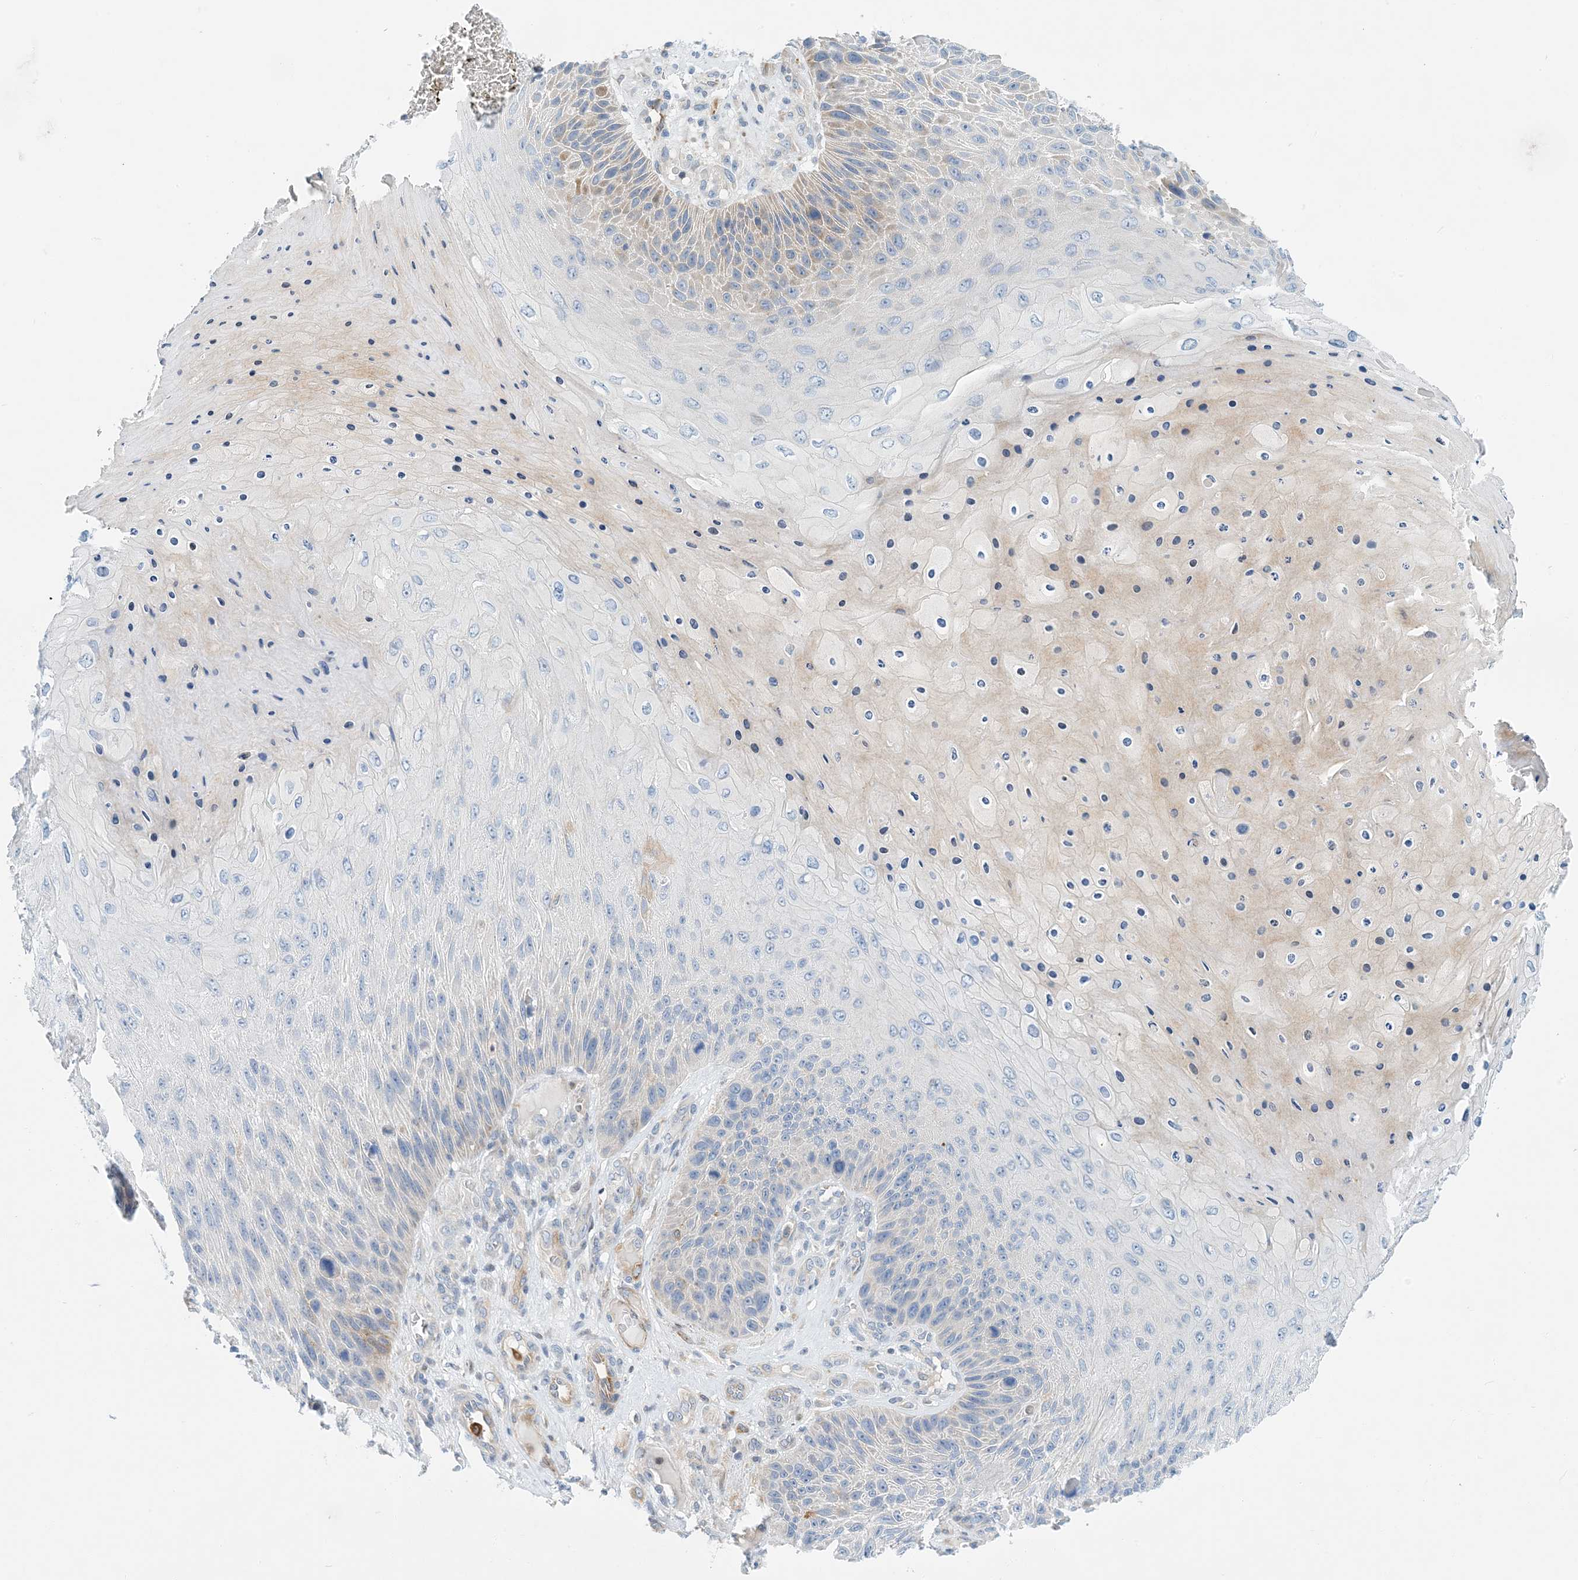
{"staining": {"intensity": "negative", "quantity": "none", "location": "none"}, "tissue": "skin cancer", "cell_type": "Tumor cells", "image_type": "cancer", "snomed": [{"axis": "morphology", "description": "Squamous cell carcinoma, NOS"}, {"axis": "topography", "description": "Skin"}], "caption": "Human skin cancer (squamous cell carcinoma) stained for a protein using IHC shows no positivity in tumor cells.", "gene": "PCDHA2", "patient": {"sex": "female", "age": 88}}